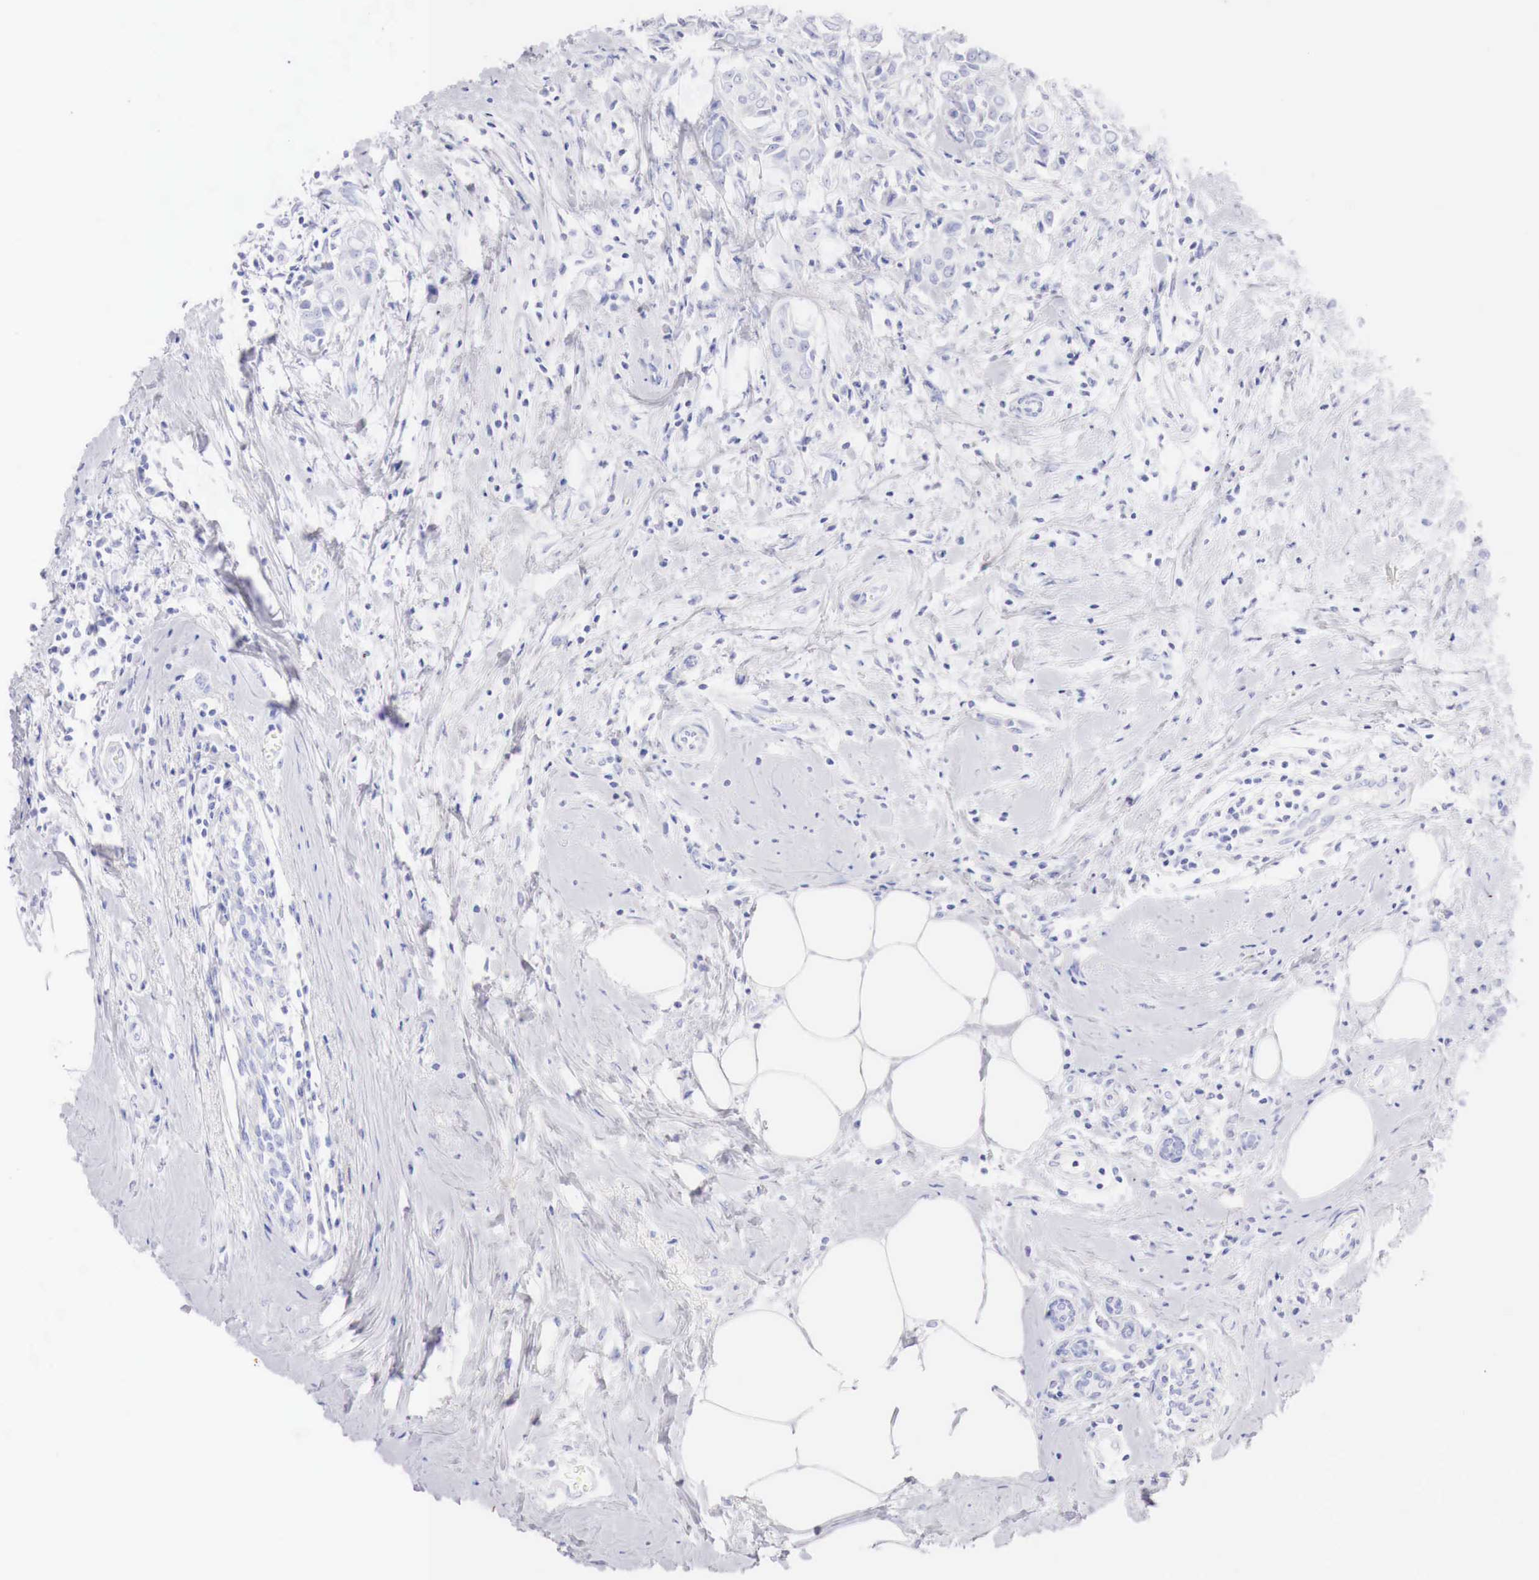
{"staining": {"intensity": "negative", "quantity": "none", "location": "none"}, "tissue": "breast cancer", "cell_type": "Tumor cells", "image_type": "cancer", "snomed": [{"axis": "morphology", "description": "Duct carcinoma"}, {"axis": "topography", "description": "Breast"}], "caption": "Tumor cells are negative for protein expression in human infiltrating ductal carcinoma (breast).", "gene": "INHA", "patient": {"sex": "female", "age": 55}}